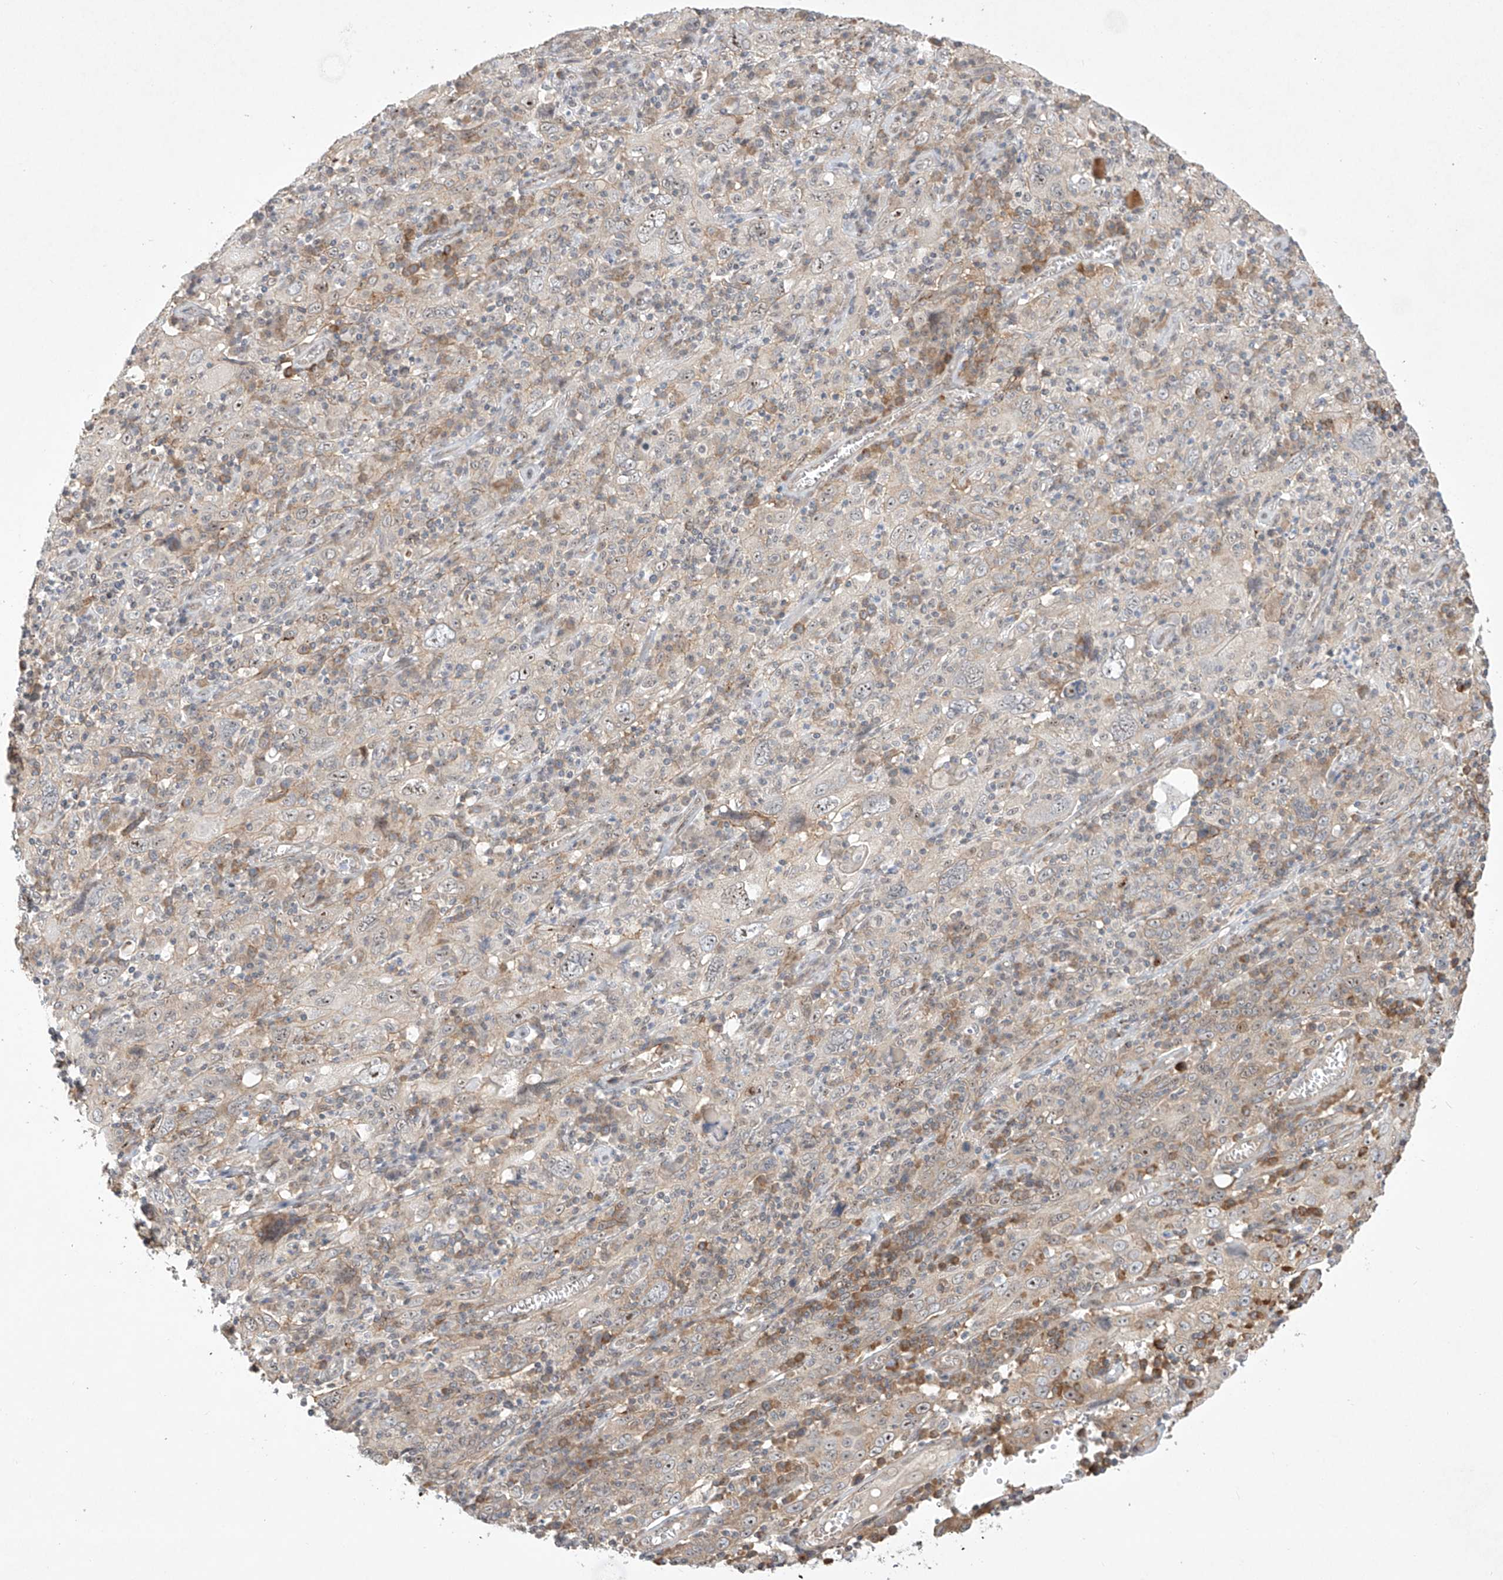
{"staining": {"intensity": "negative", "quantity": "none", "location": "none"}, "tissue": "cervical cancer", "cell_type": "Tumor cells", "image_type": "cancer", "snomed": [{"axis": "morphology", "description": "Squamous cell carcinoma, NOS"}, {"axis": "topography", "description": "Cervix"}], "caption": "A high-resolution histopathology image shows immunohistochemistry (IHC) staining of cervical cancer (squamous cell carcinoma), which demonstrates no significant positivity in tumor cells. Nuclei are stained in blue.", "gene": "TASP1", "patient": {"sex": "female", "age": 46}}